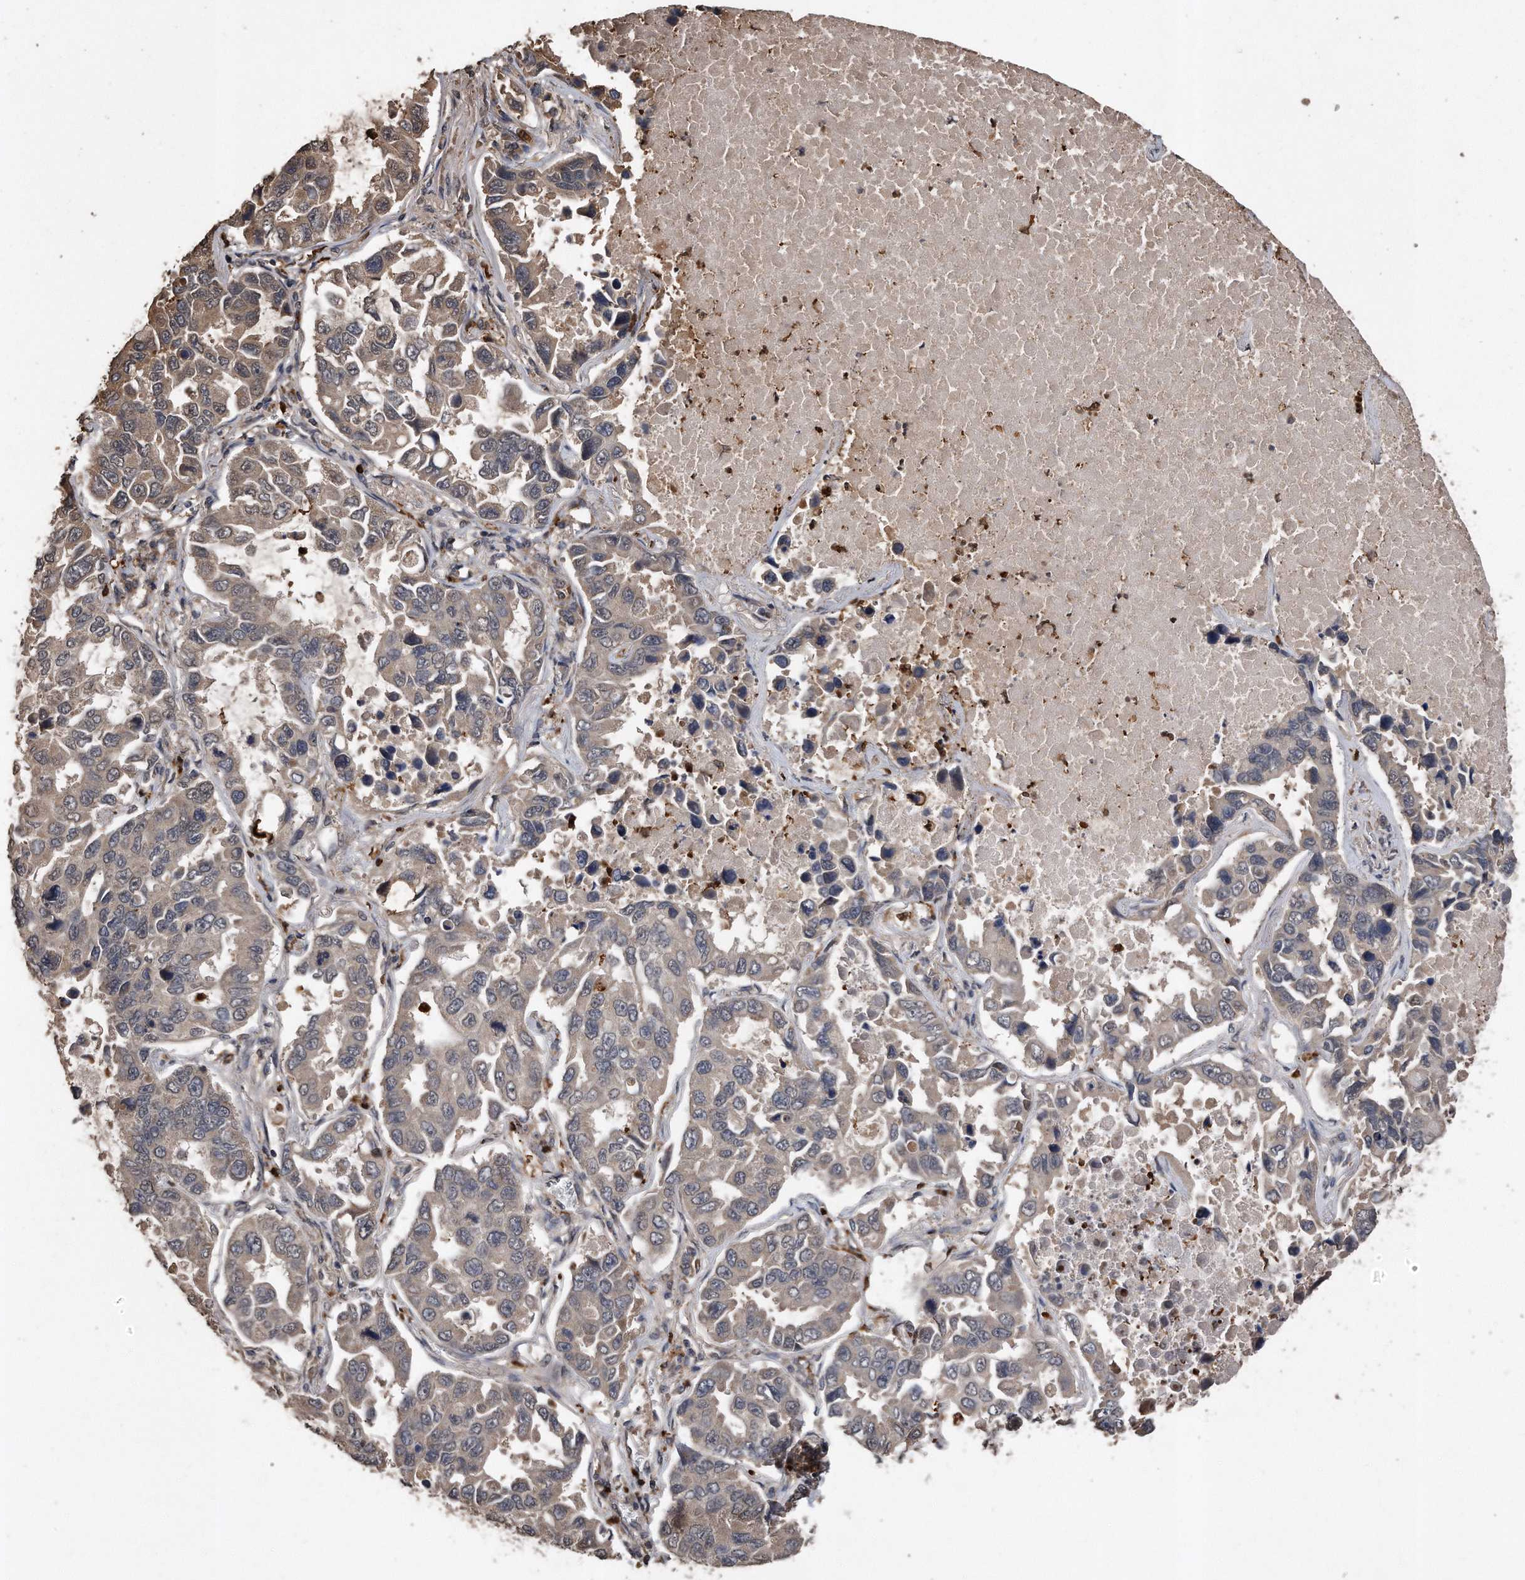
{"staining": {"intensity": "negative", "quantity": "none", "location": "none"}, "tissue": "lung cancer", "cell_type": "Tumor cells", "image_type": "cancer", "snomed": [{"axis": "morphology", "description": "Adenocarcinoma, NOS"}, {"axis": "topography", "description": "Lung"}], "caption": "Tumor cells are negative for protein expression in human lung cancer (adenocarcinoma).", "gene": "PELO", "patient": {"sex": "male", "age": 64}}